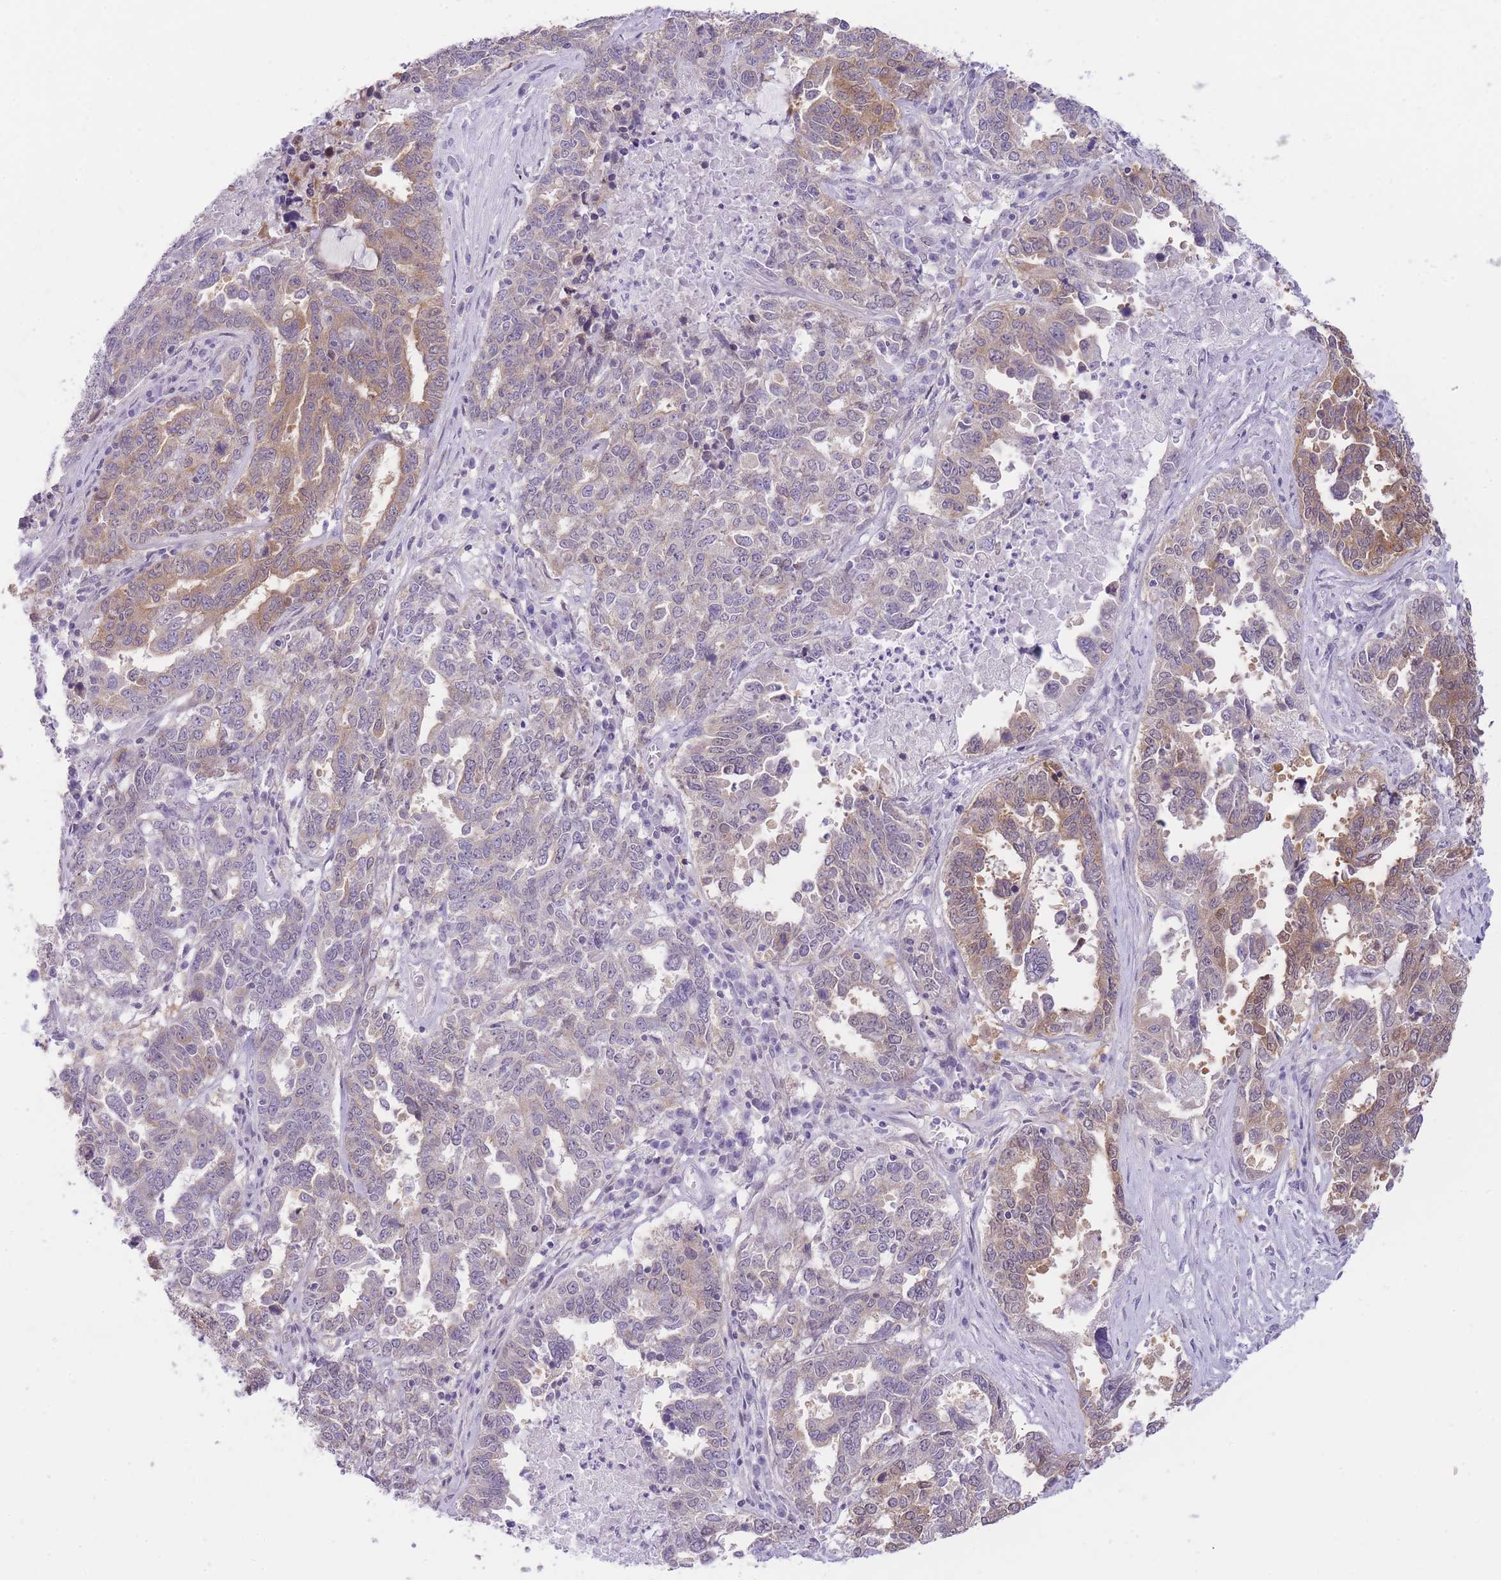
{"staining": {"intensity": "moderate", "quantity": "<25%", "location": "cytoplasmic/membranous"}, "tissue": "ovarian cancer", "cell_type": "Tumor cells", "image_type": "cancer", "snomed": [{"axis": "morphology", "description": "Carcinoma, endometroid"}, {"axis": "topography", "description": "Ovary"}], "caption": "A high-resolution histopathology image shows immunohistochemistry (IHC) staining of ovarian cancer (endometroid carcinoma), which demonstrates moderate cytoplasmic/membranous staining in approximately <25% of tumor cells.", "gene": "OR11H12", "patient": {"sex": "female", "age": 62}}